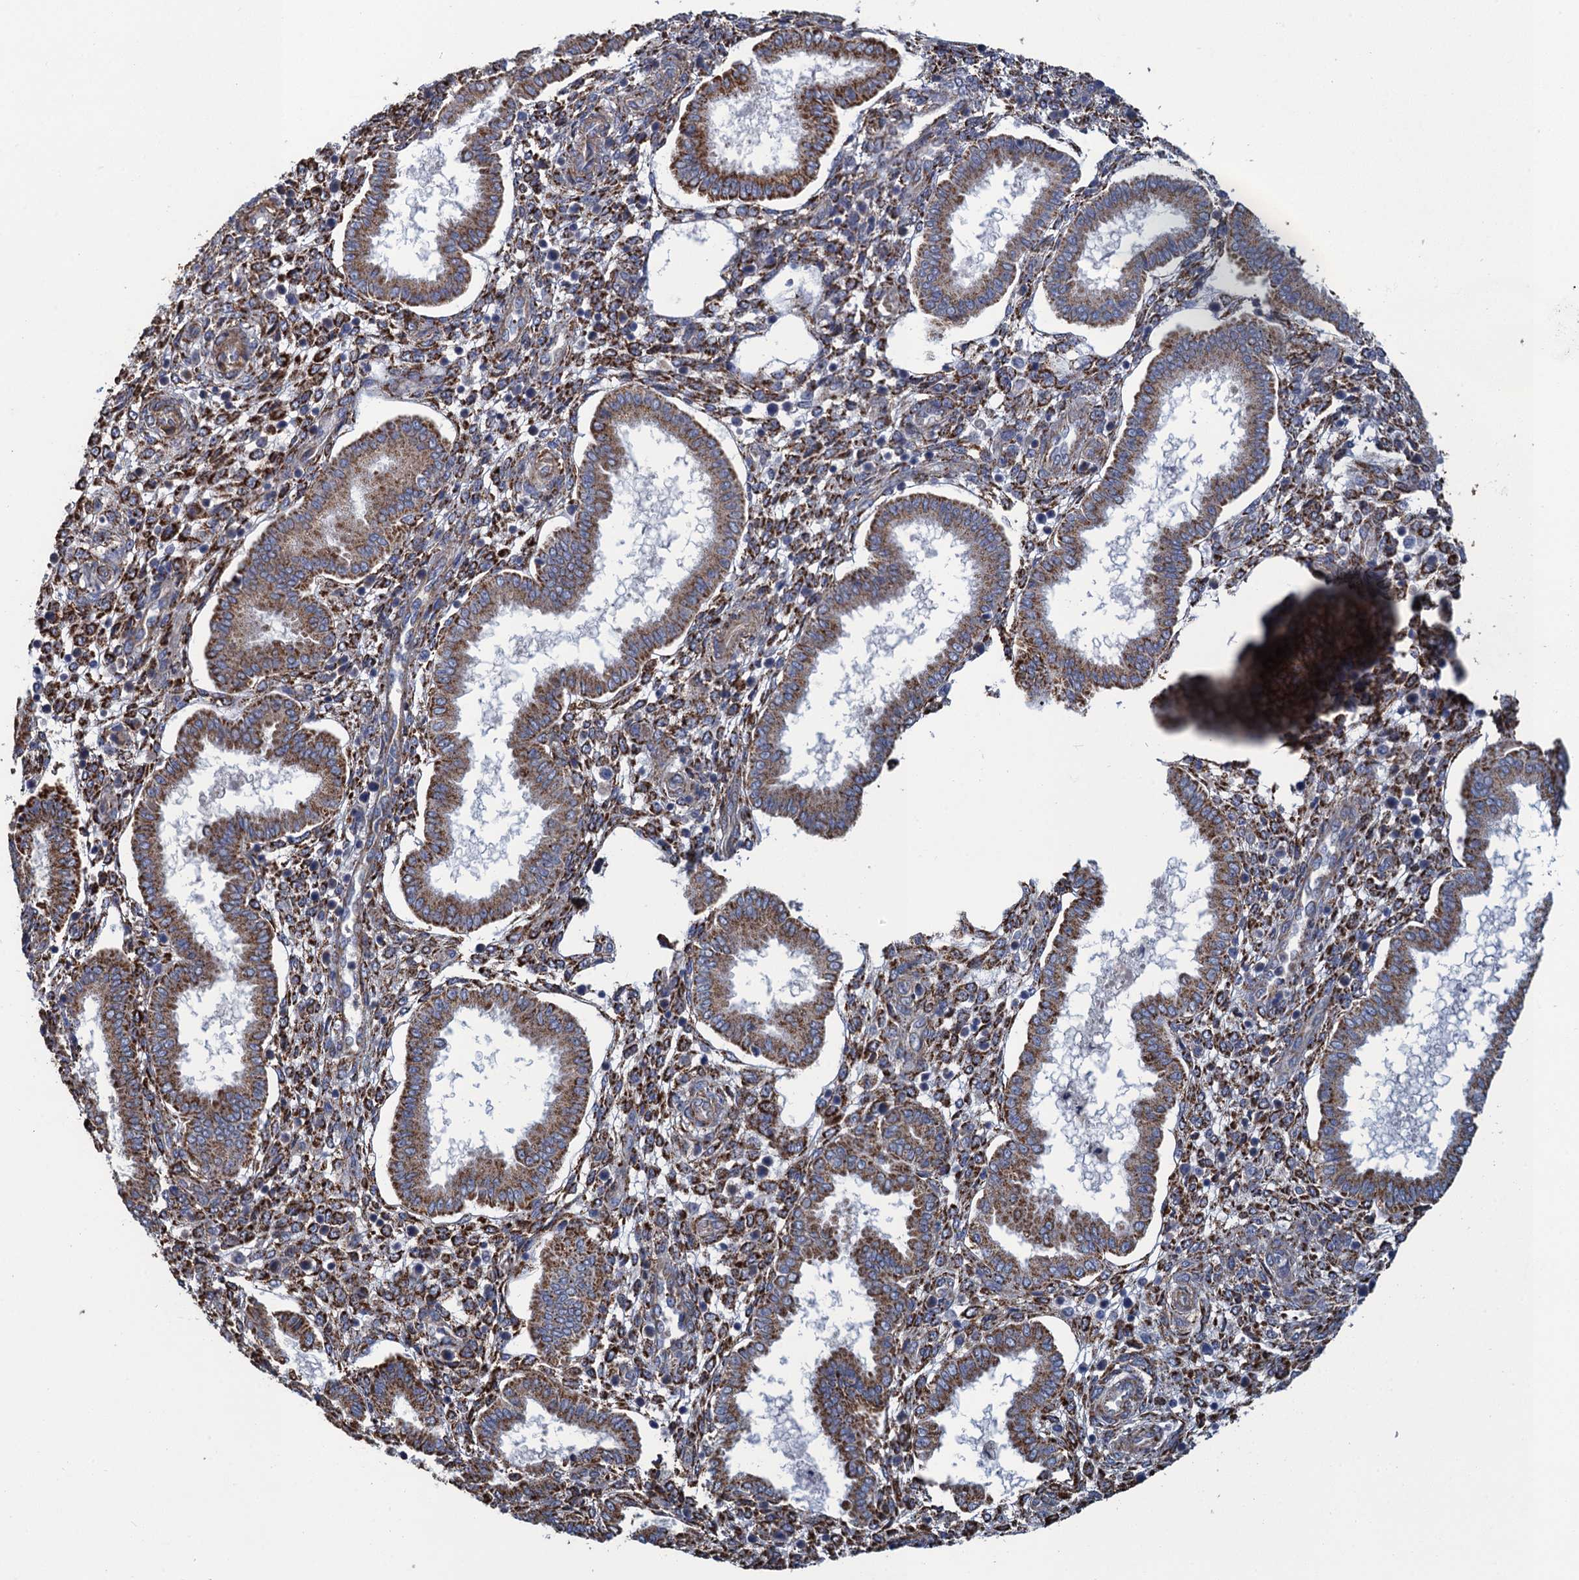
{"staining": {"intensity": "strong", "quantity": "25%-75%", "location": "cytoplasmic/membranous"}, "tissue": "endometrium", "cell_type": "Cells in endometrial stroma", "image_type": "normal", "snomed": [{"axis": "morphology", "description": "Normal tissue, NOS"}, {"axis": "topography", "description": "Endometrium"}], "caption": "Normal endometrium shows strong cytoplasmic/membranous expression in about 25%-75% of cells in endometrial stroma, visualized by immunohistochemistry.", "gene": "ENSG00000260643", "patient": {"sex": "female", "age": 24}}